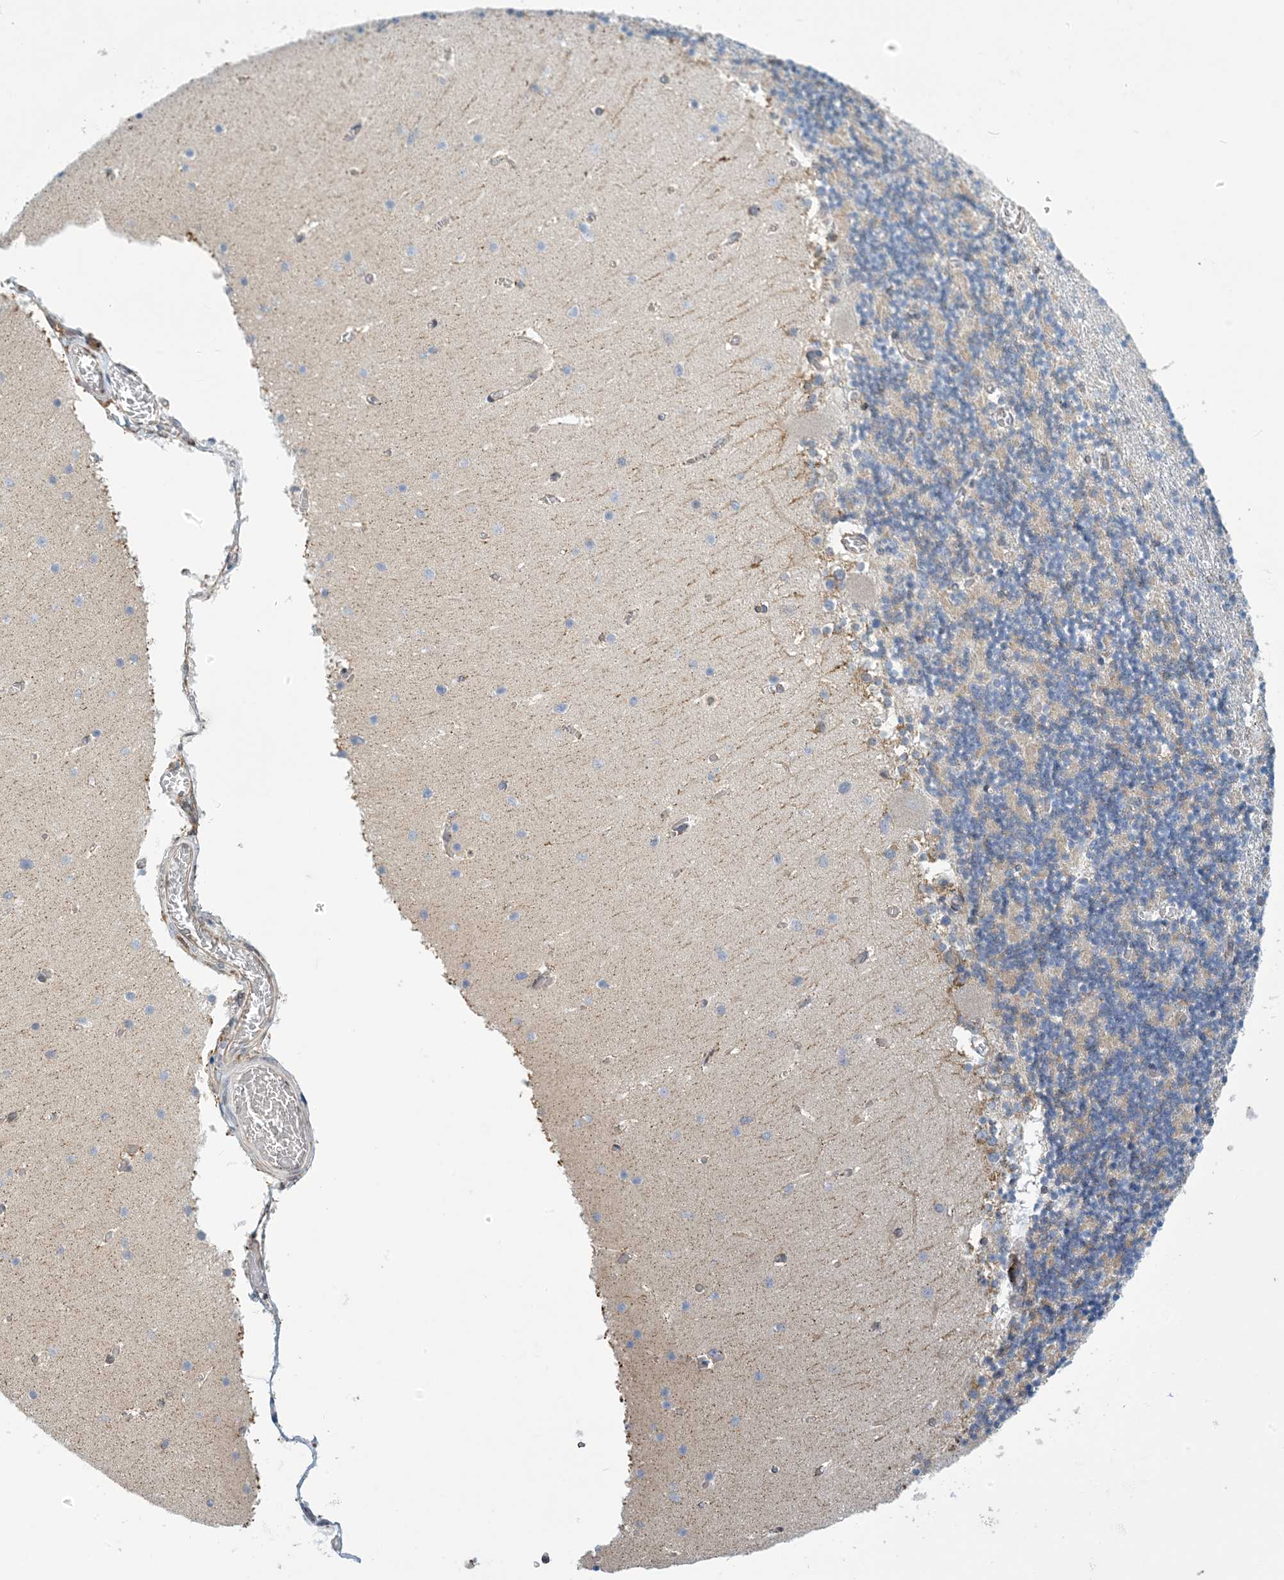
{"staining": {"intensity": "weak", "quantity": "25%-75%", "location": "cytoplasmic/membranous"}, "tissue": "cerebellum", "cell_type": "Cells in granular layer", "image_type": "normal", "snomed": [{"axis": "morphology", "description": "Normal tissue, NOS"}, {"axis": "topography", "description": "Cerebellum"}], "caption": "Cells in granular layer show low levels of weak cytoplasmic/membranous positivity in about 25%-75% of cells in benign cerebellum.", "gene": "CCDC14", "patient": {"sex": "female", "age": 28}}